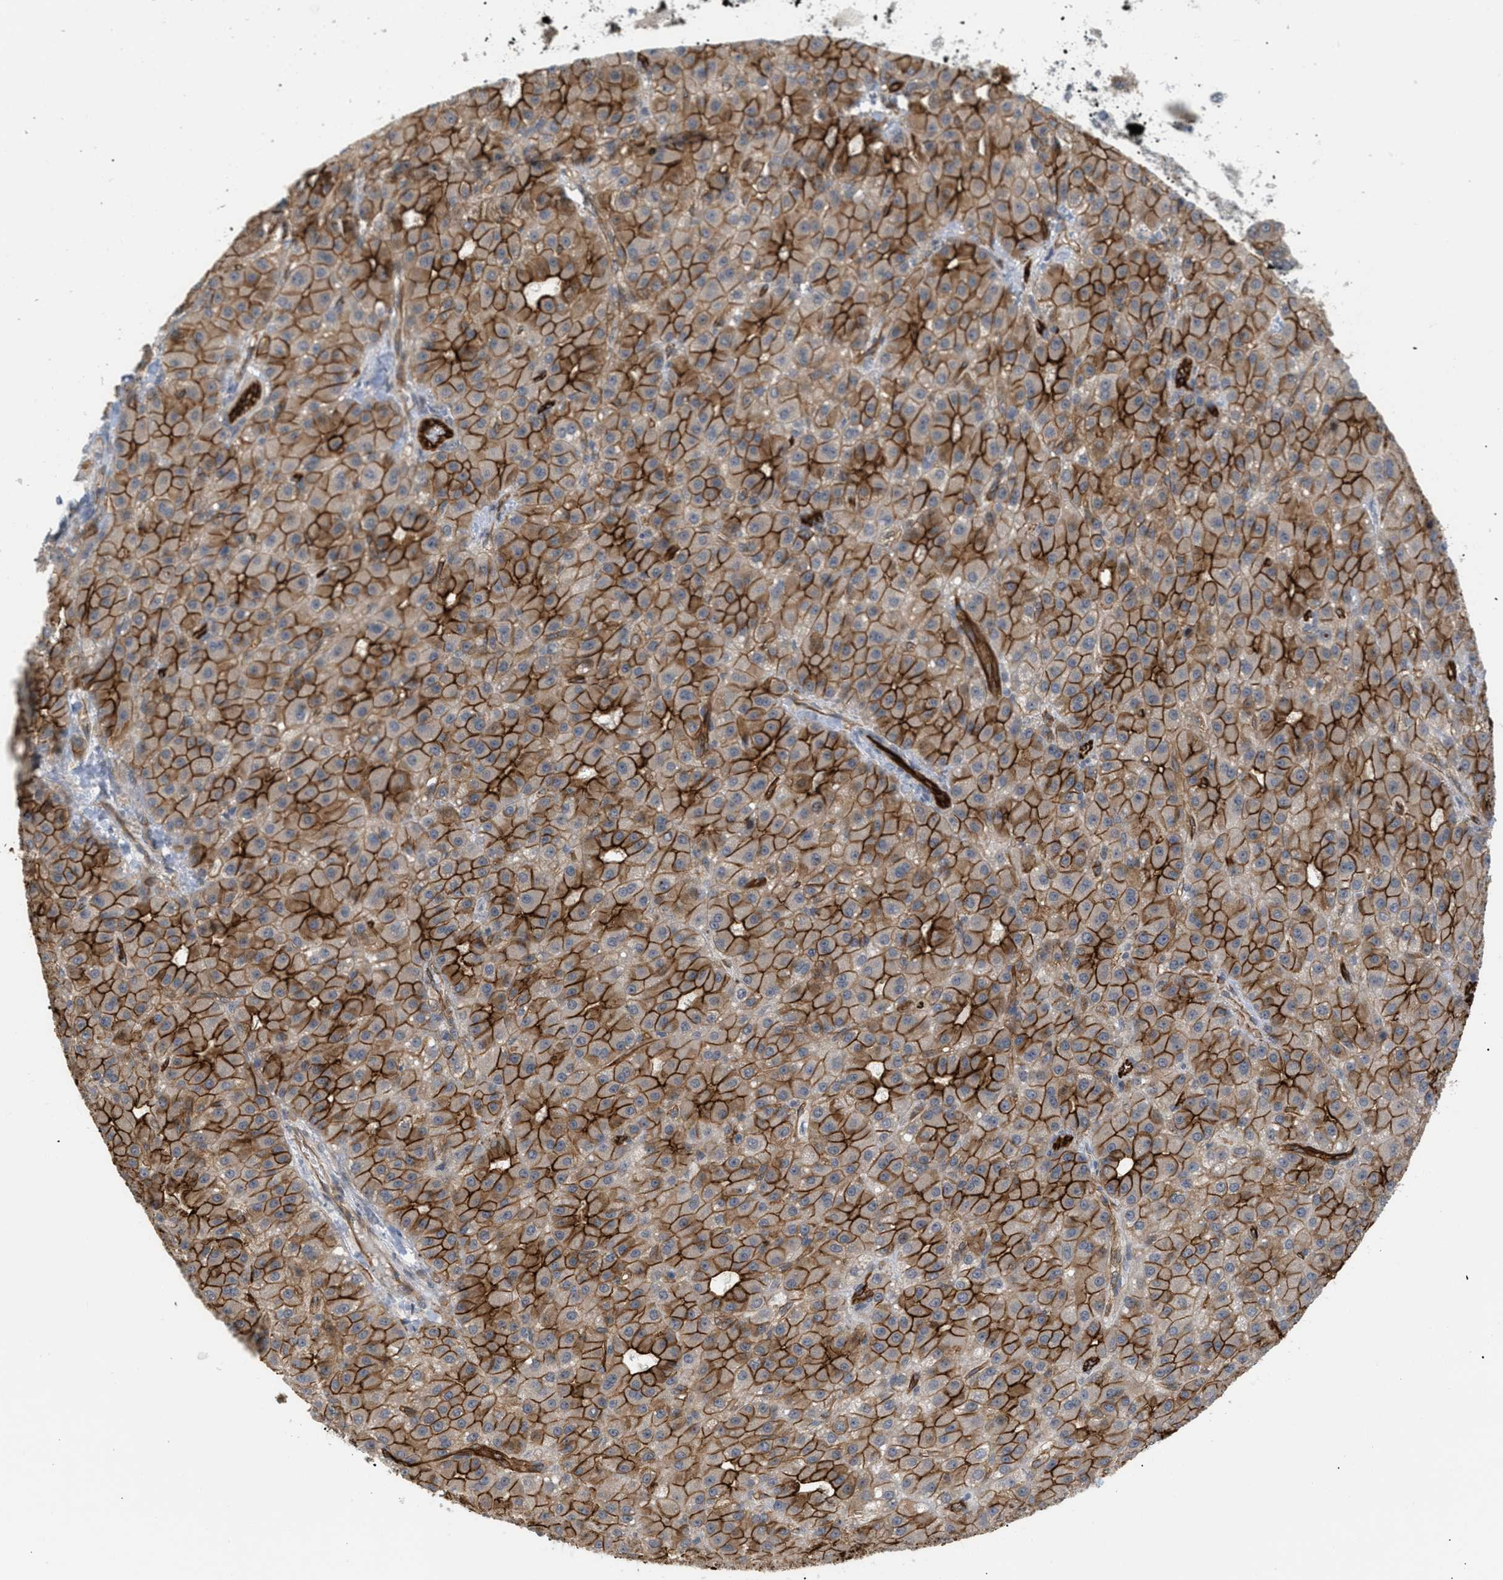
{"staining": {"intensity": "moderate", "quantity": ">75%", "location": "cytoplasmic/membranous"}, "tissue": "liver cancer", "cell_type": "Tumor cells", "image_type": "cancer", "snomed": [{"axis": "morphology", "description": "Carcinoma, Hepatocellular, NOS"}, {"axis": "topography", "description": "Liver"}], "caption": "Immunohistochemical staining of human liver cancer (hepatocellular carcinoma) reveals medium levels of moderate cytoplasmic/membranous staining in approximately >75% of tumor cells. The protein of interest is shown in brown color, while the nuclei are stained blue.", "gene": "PALMD", "patient": {"sex": "male", "age": 67}}